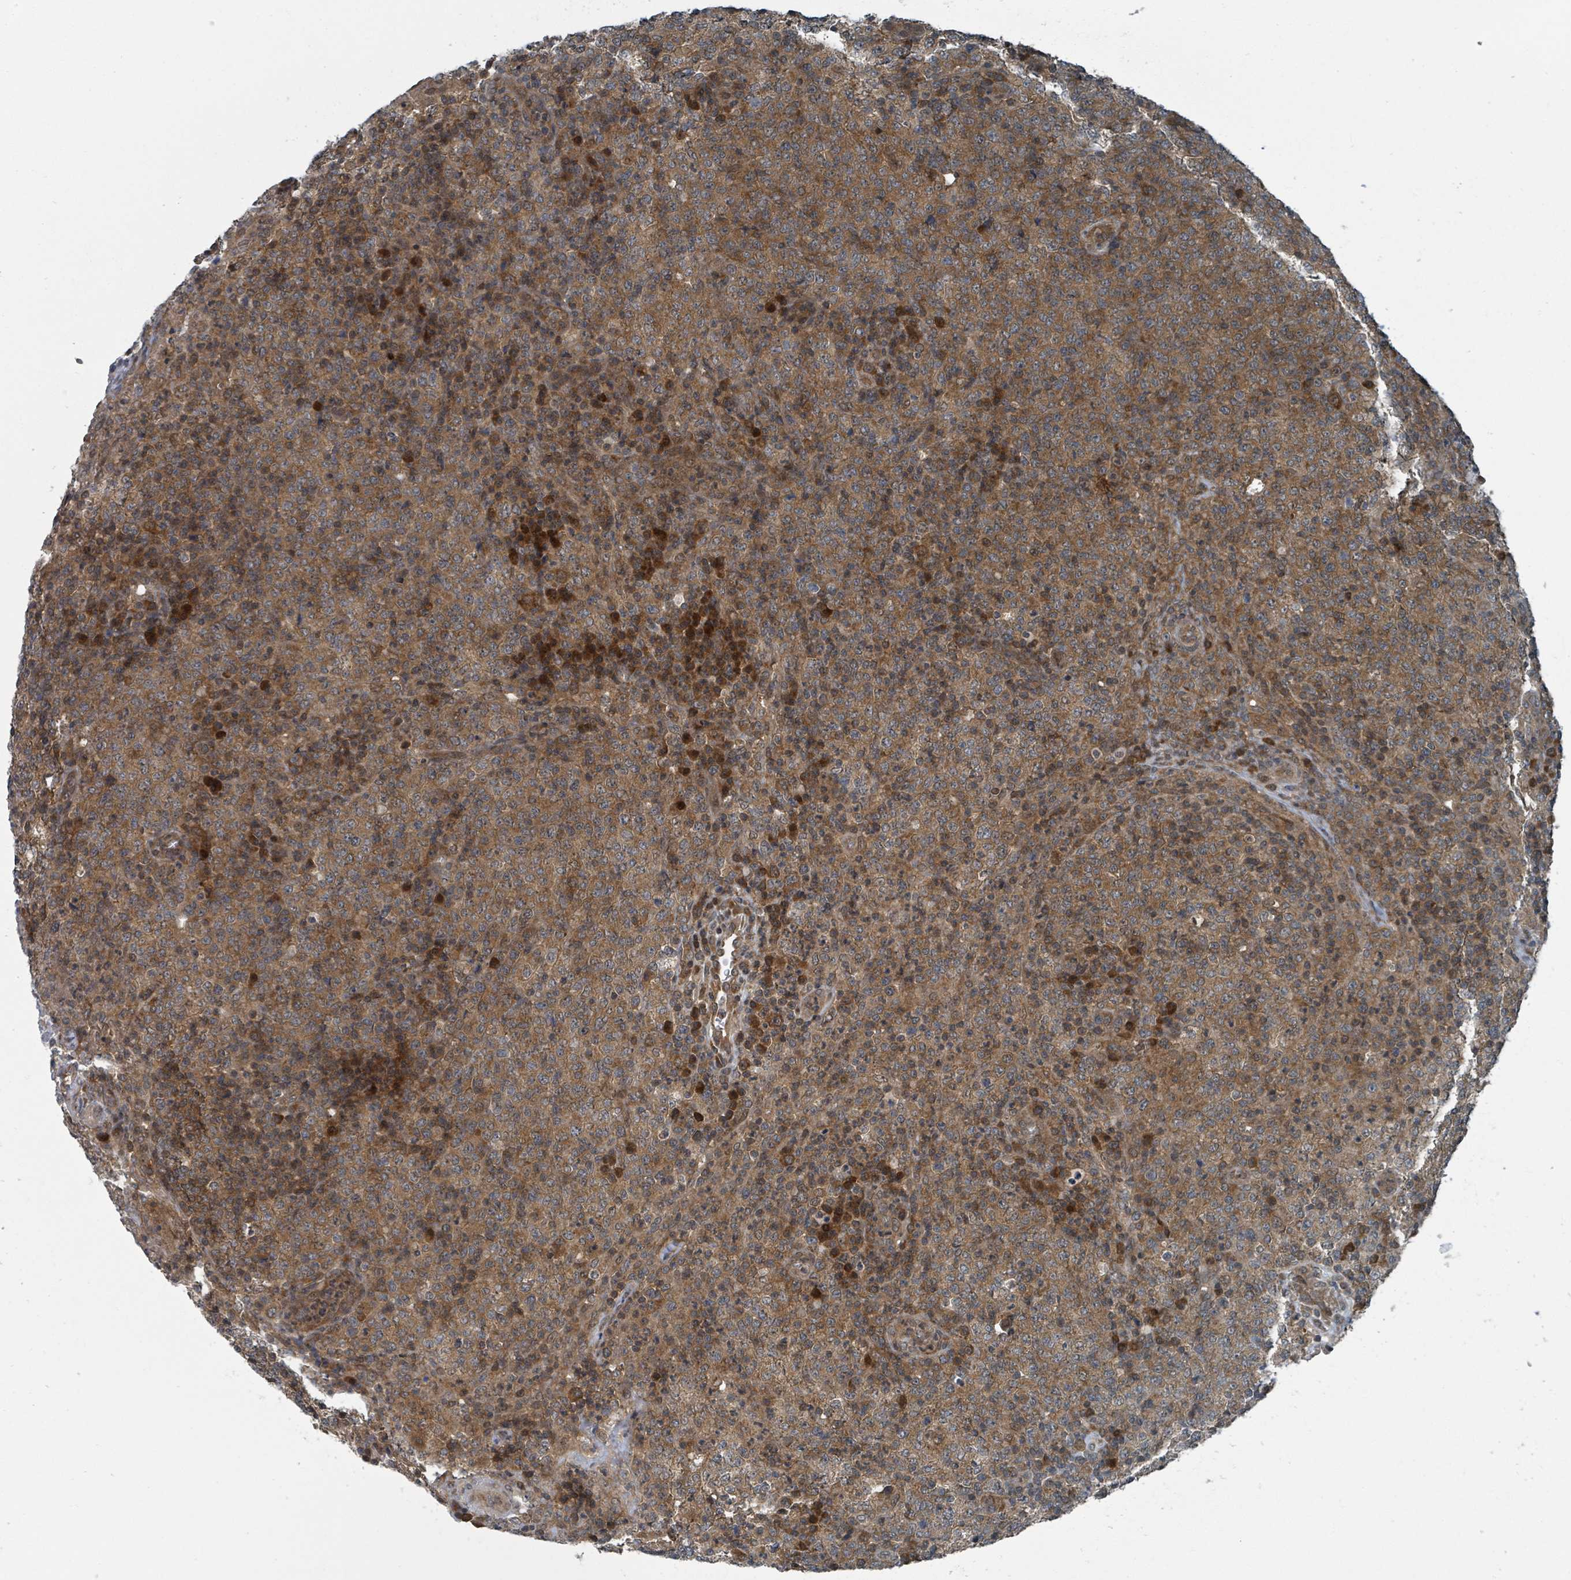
{"staining": {"intensity": "moderate", "quantity": ">75%", "location": "cytoplasmic/membranous,nuclear"}, "tissue": "lymphoma", "cell_type": "Tumor cells", "image_type": "cancer", "snomed": [{"axis": "morphology", "description": "Malignant lymphoma, non-Hodgkin's type, High grade"}, {"axis": "topography", "description": "Lymph node"}], "caption": "This histopathology image demonstrates immunohistochemistry staining of human lymphoma, with medium moderate cytoplasmic/membranous and nuclear expression in approximately >75% of tumor cells.", "gene": "GOLGA7", "patient": {"sex": "male", "age": 54}}